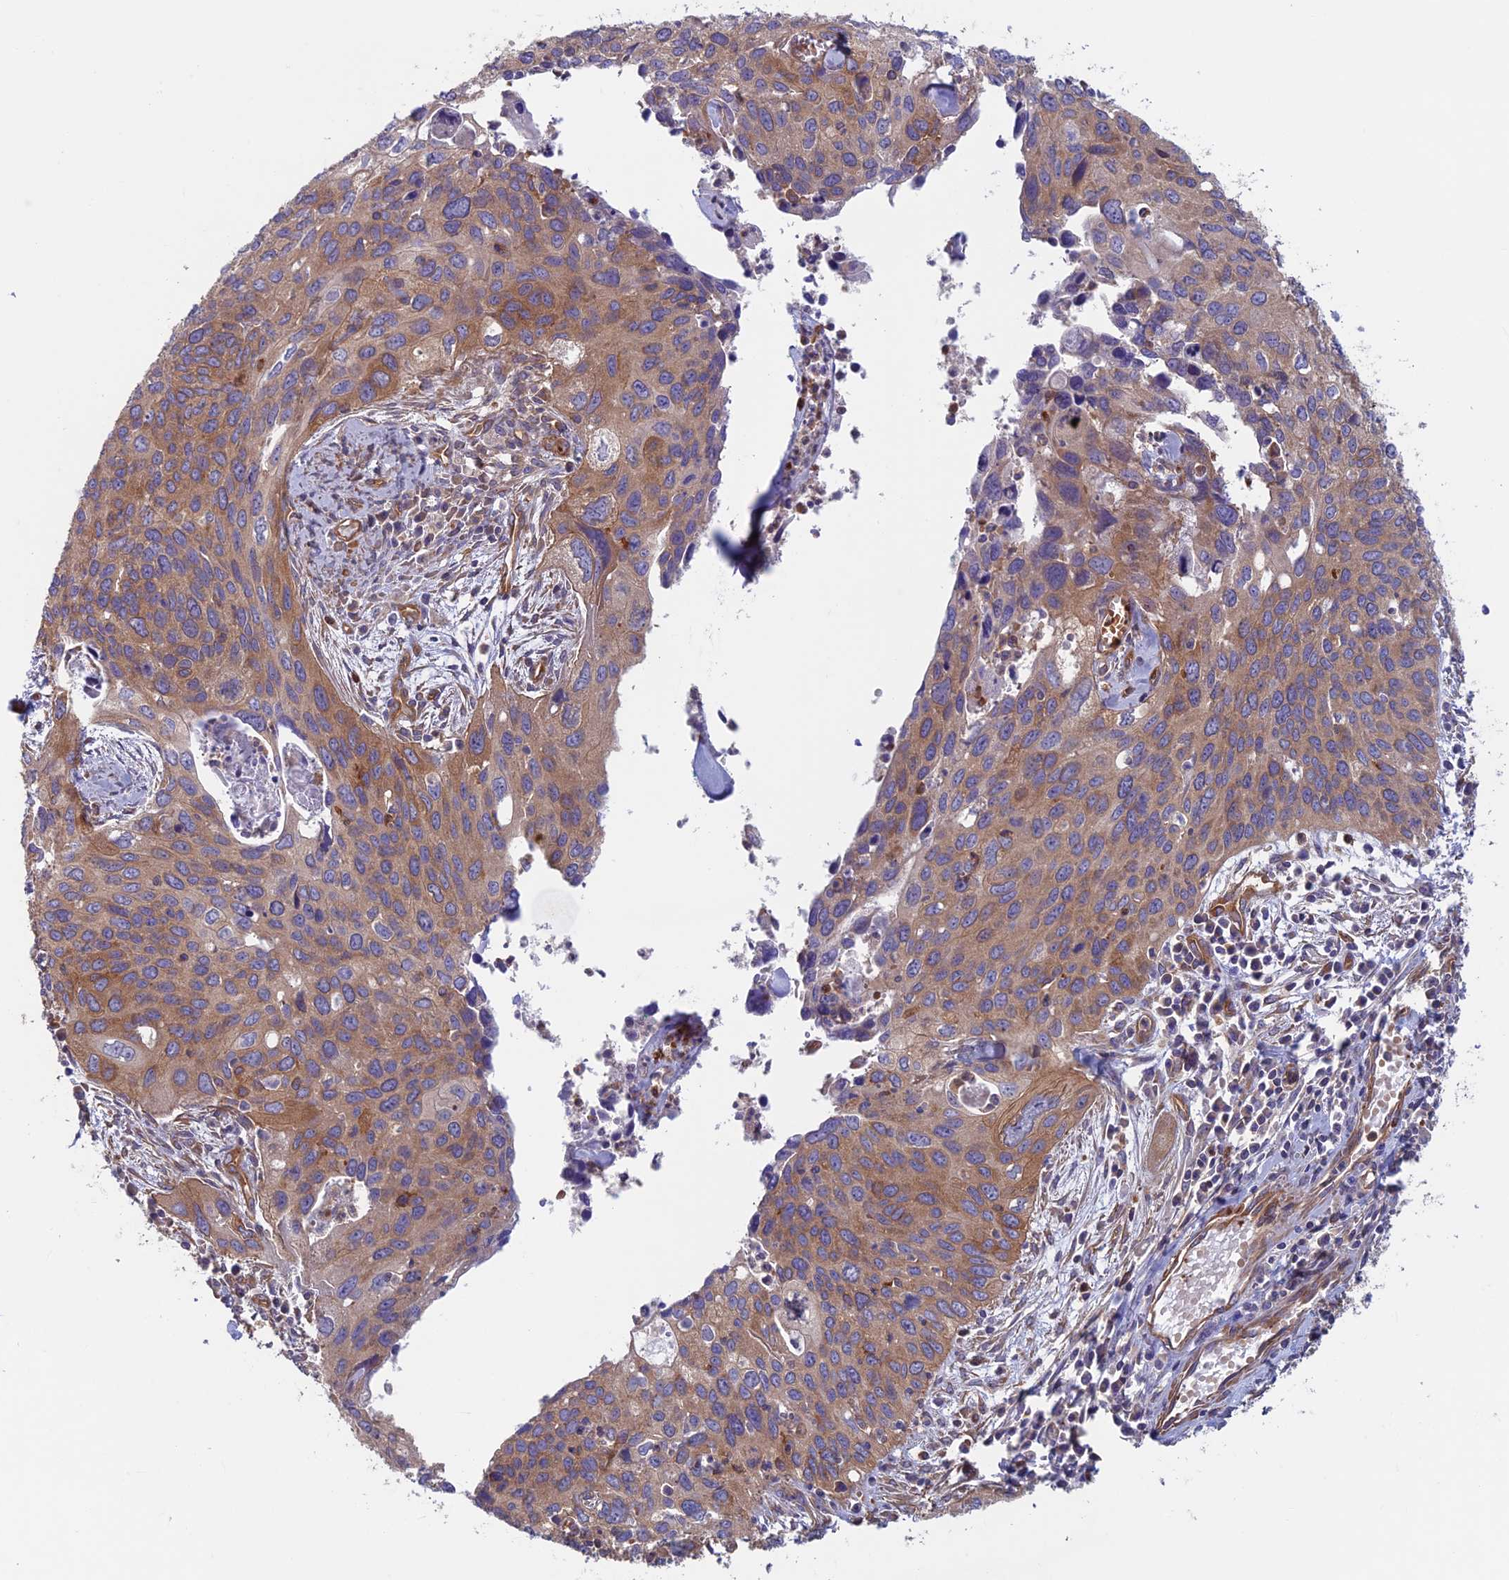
{"staining": {"intensity": "moderate", "quantity": ">75%", "location": "cytoplasmic/membranous"}, "tissue": "cervical cancer", "cell_type": "Tumor cells", "image_type": "cancer", "snomed": [{"axis": "morphology", "description": "Squamous cell carcinoma, NOS"}, {"axis": "topography", "description": "Cervix"}], "caption": "Immunohistochemistry (DAB (3,3'-diaminobenzidine)) staining of human squamous cell carcinoma (cervical) demonstrates moderate cytoplasmic/membranous protein positivity in approximately >75% of tumor cells.", "gene": "DNM1L", "patient": {"sex": "female", "age": 55}}